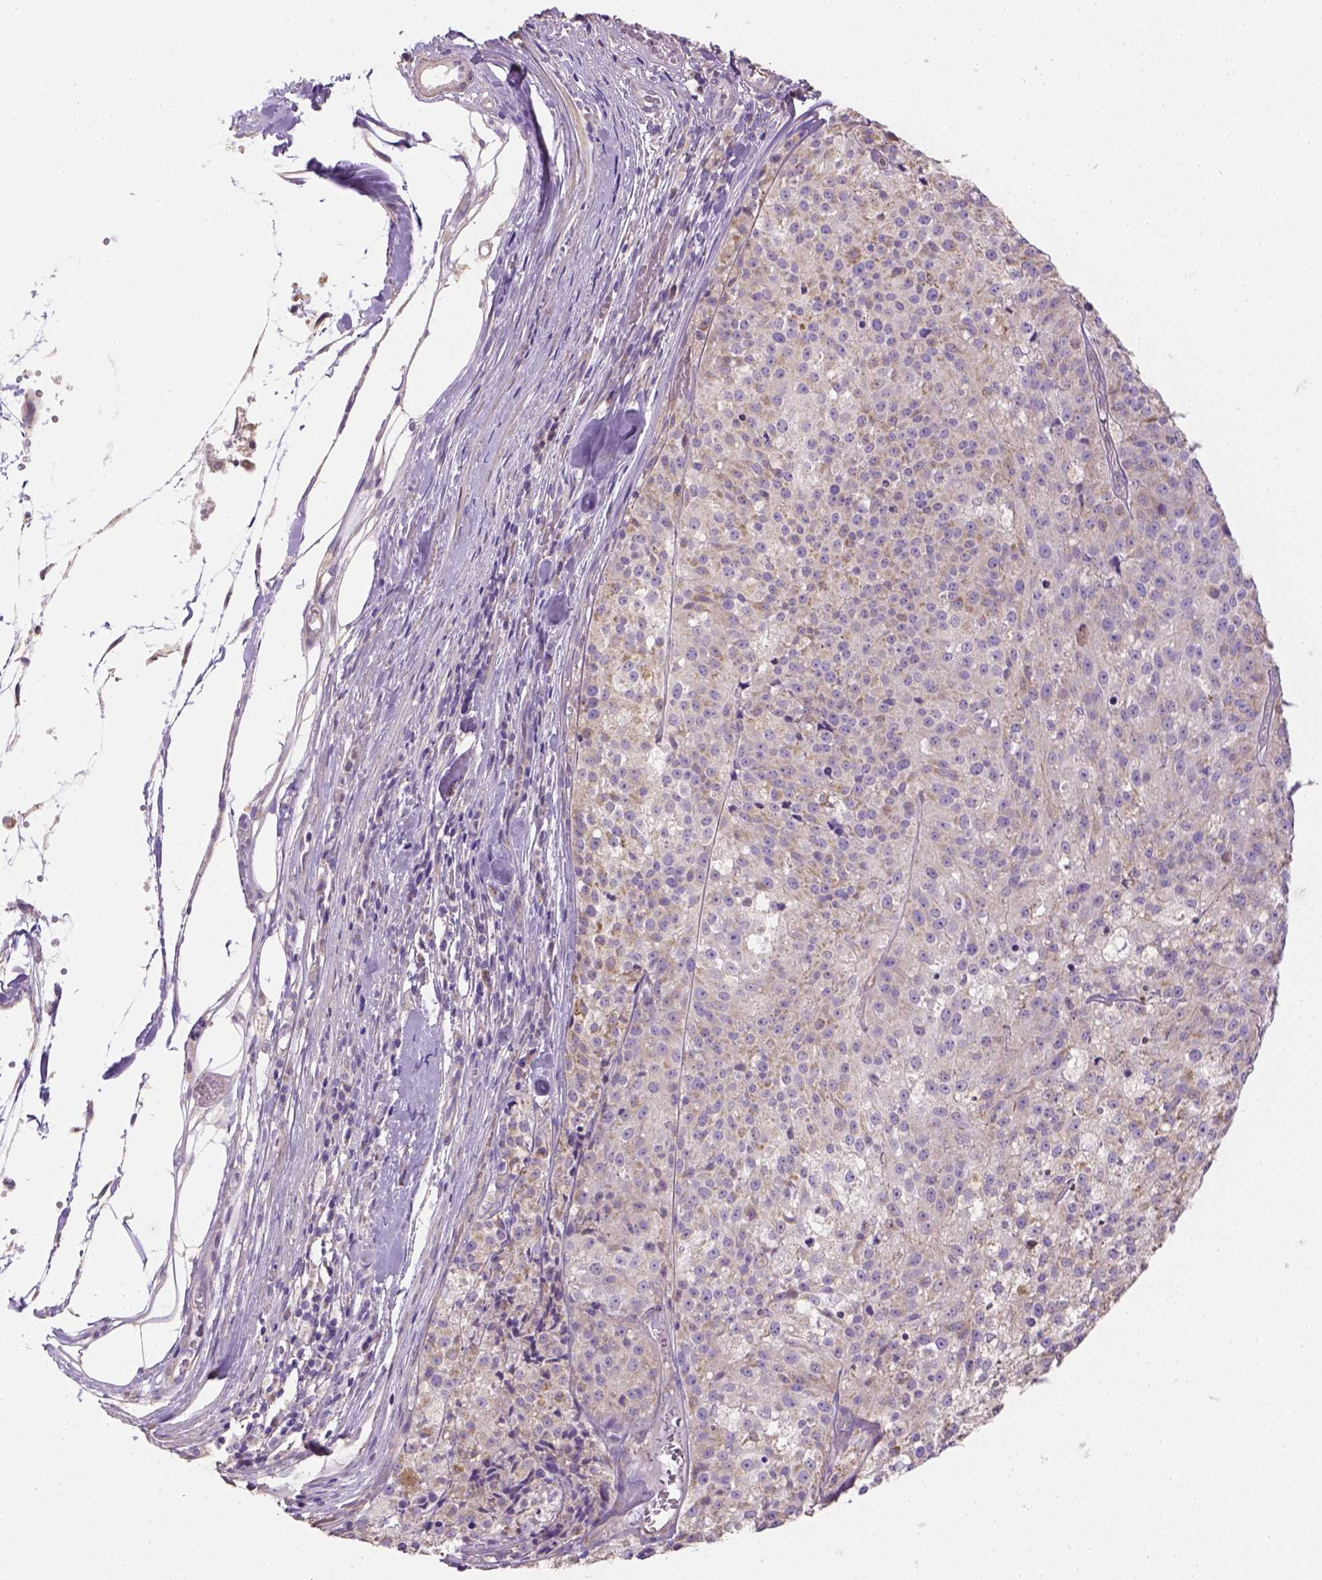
{"staining": {"intensity": "negative", "quantity": "none", "location": "none"}, "tissue": "melanoma", "cell_type": "Tumor cells", "image_type": "cancer", "snomed": [{"axis": "morphology", "description": "Malignant melanoma, Metastatic site"}, {"axis": "topography", "description": "Lymph node"}], "caption": "DAB (3,3'-diaminobenzidine) immunohistochemical staining of human melanoma shows no significant expression in tumor cells.", "gene": "HTRA1", "patient": {"sex": "female", "age": 64}}